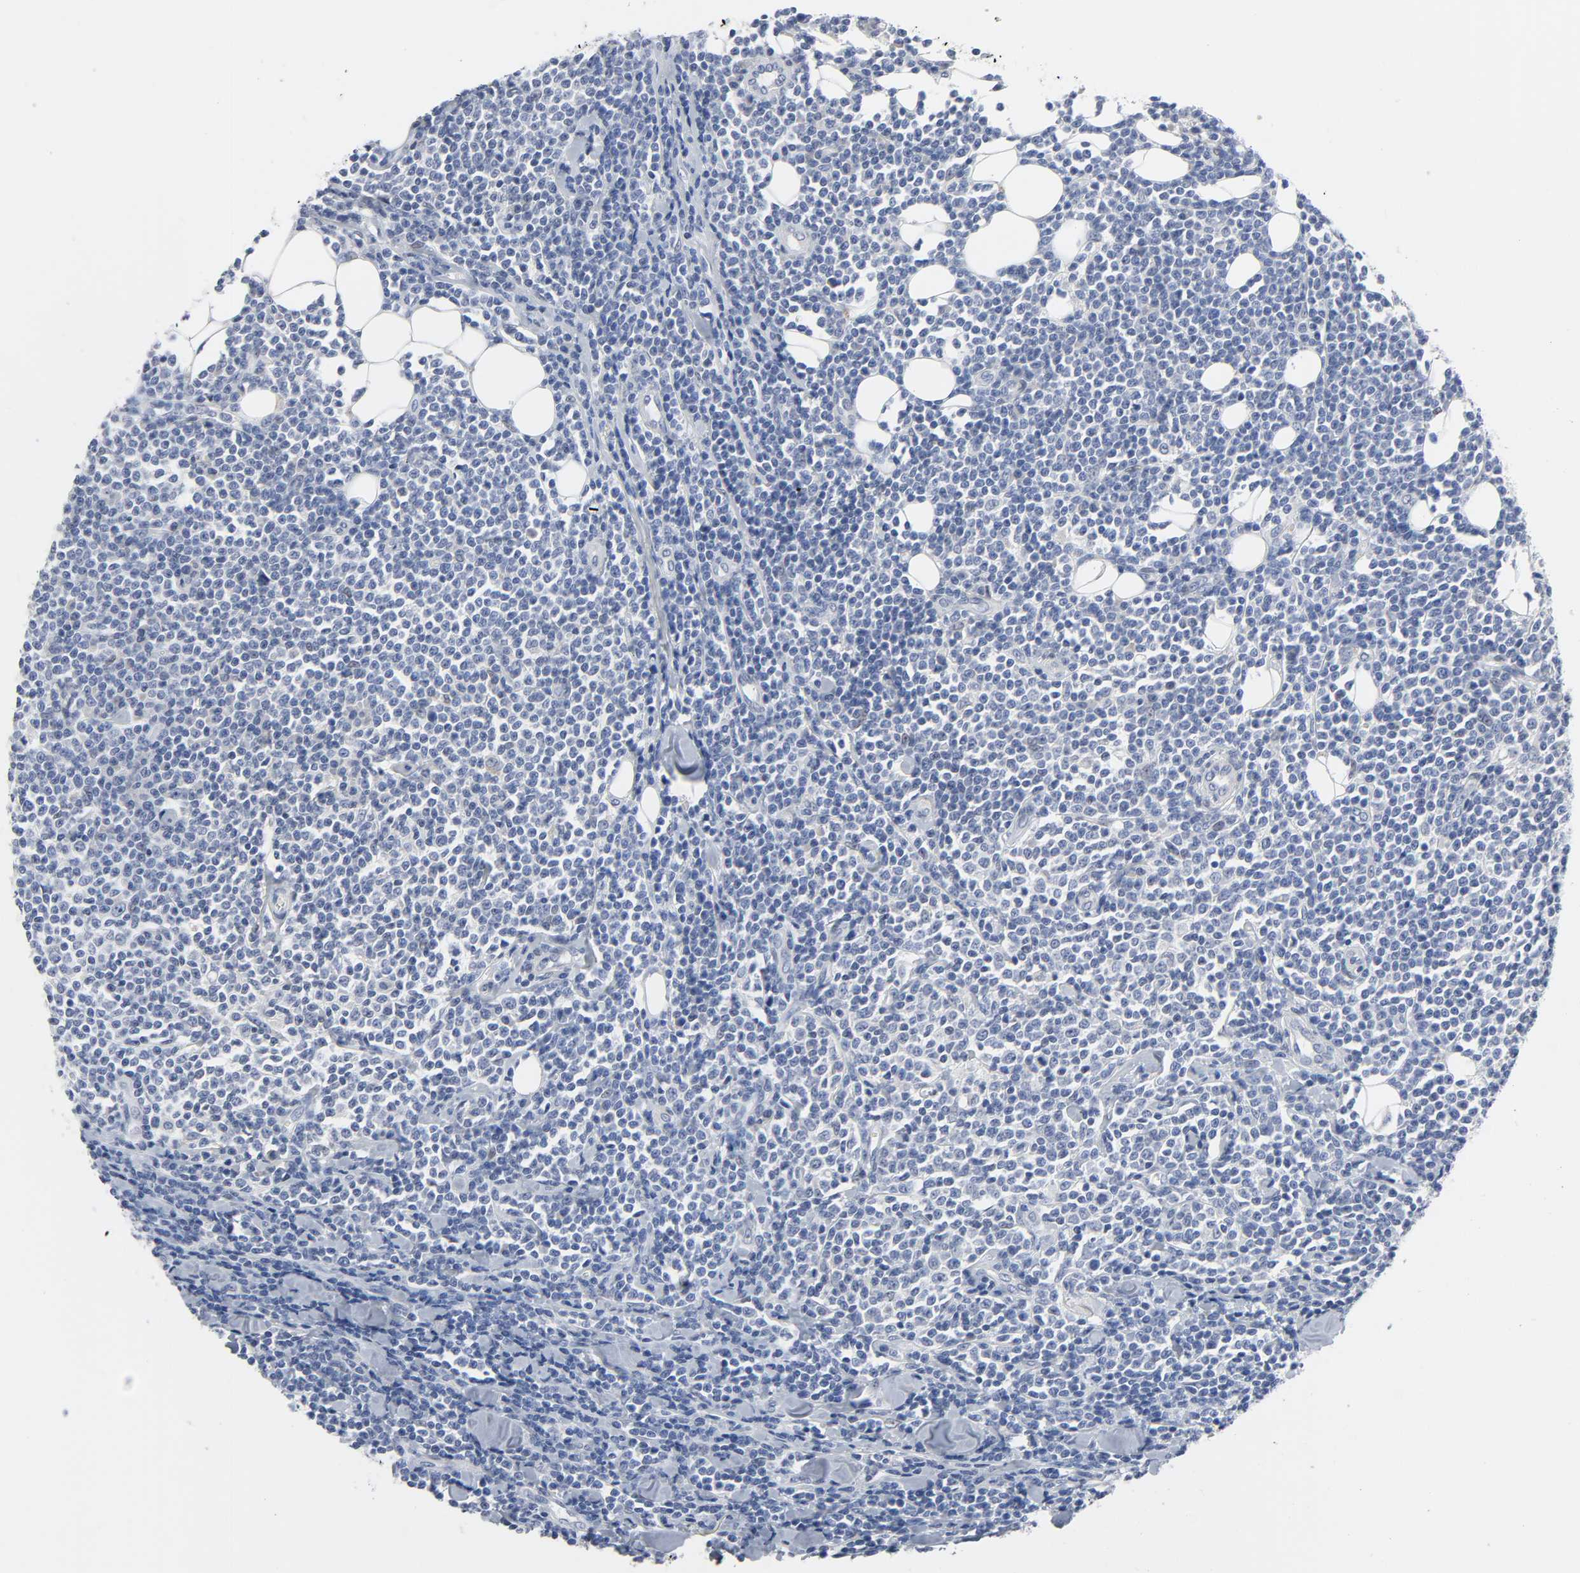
{"staining": {"intensity": "negative", "quantity": "none", "location": "none"}, "tissue": "lymphoma", "cell_type": "Tumor cells", "image_type": "cancer", "snomed": [{"axis": "morphology", "description": "Malignant lymphoma, non-Hodgkin's type, Low grade"}, {"axis": "topography", "description": "Soft tissue"}], "caption": "Tumor cells show no significant positivity in lymphoma.", "gene": "SALL2", "patient": {"sex": "male", "age": 92}}